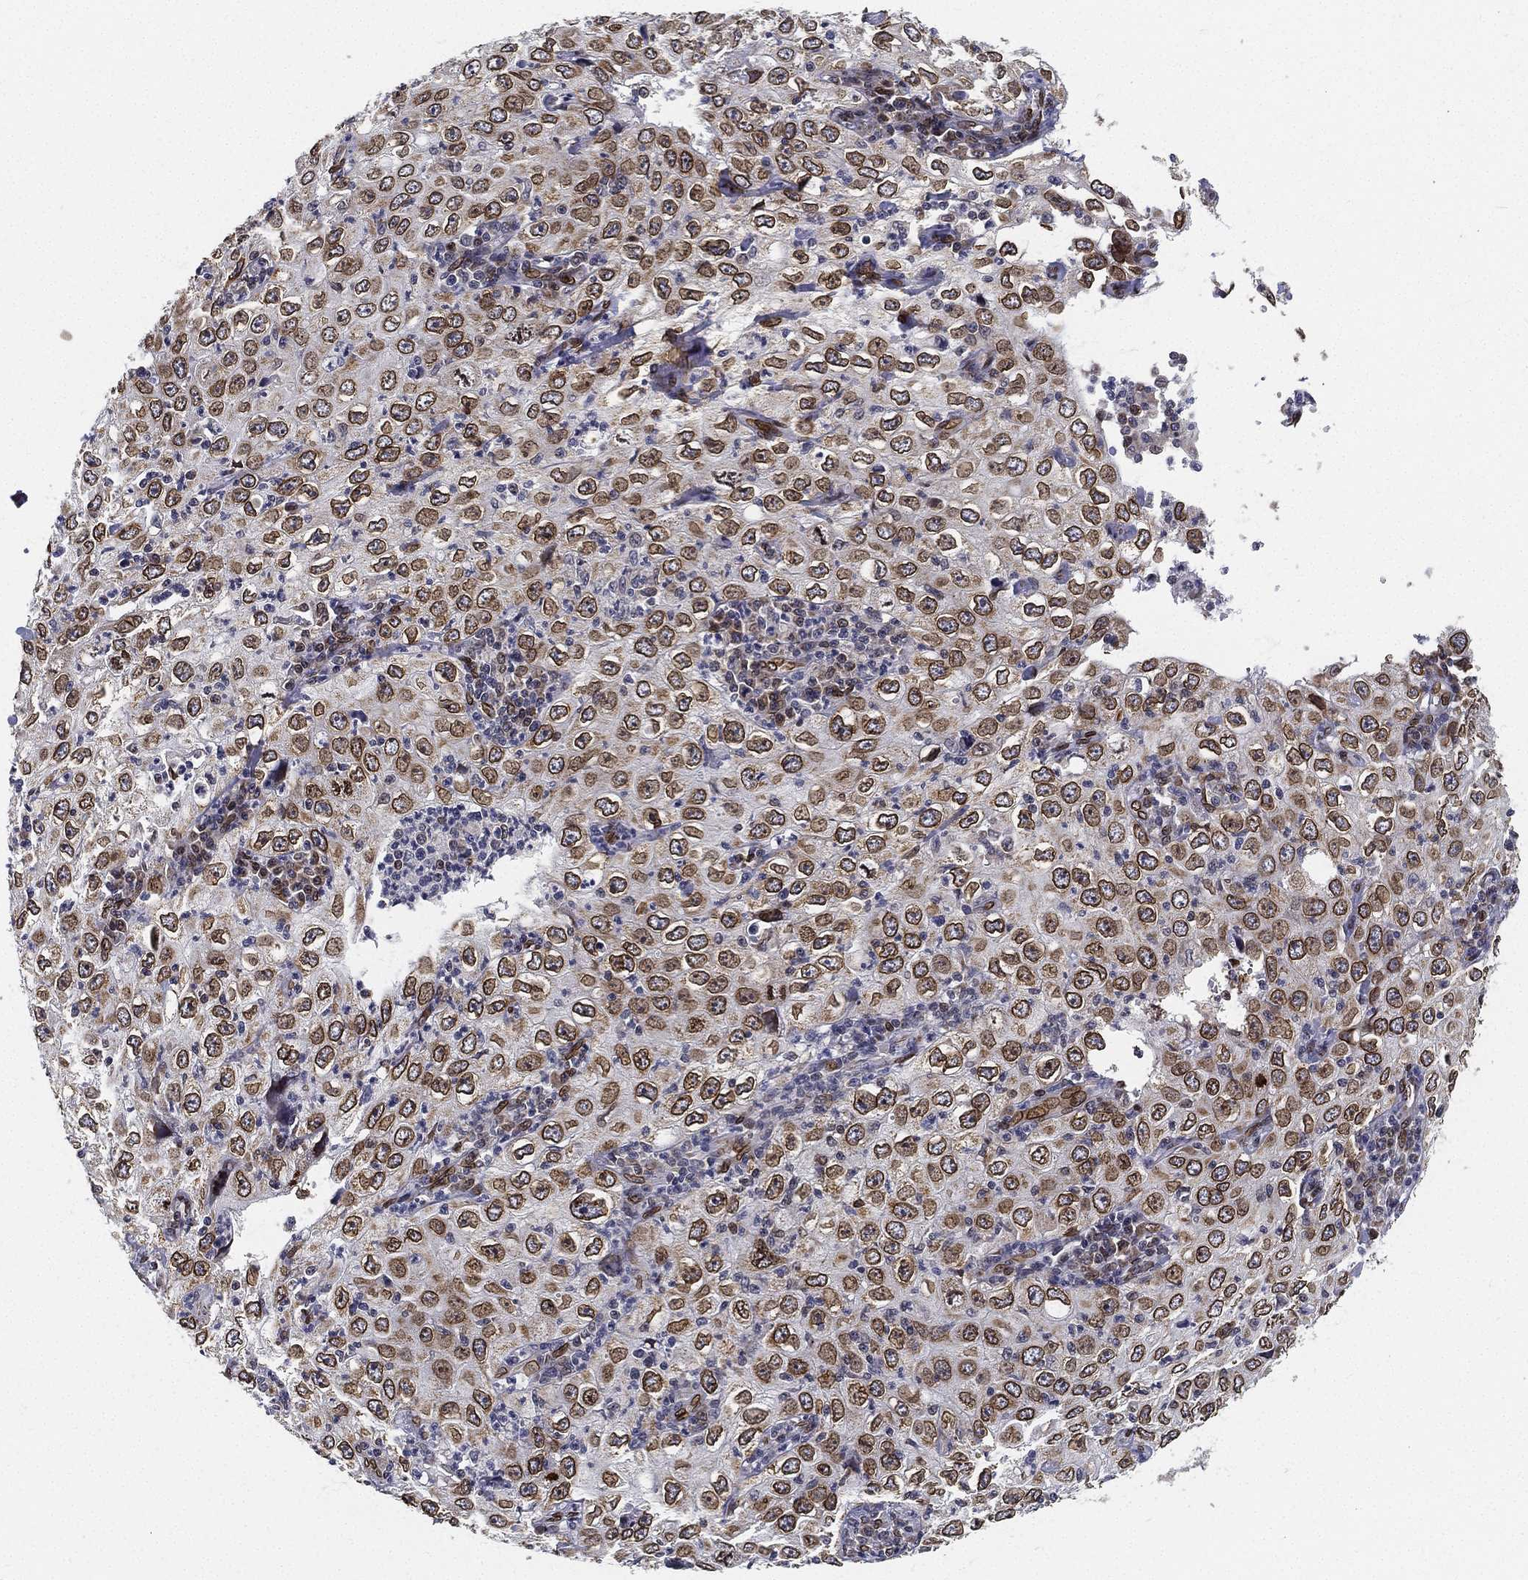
{"staining": {"intensity": "strong", "quantity": ">75%", "location": "cytoplasmic/membranous,nuclear"}, "tissue": "cervical cancer", "cell_type": "Tumor cells", "image_type": "cancer", "snomed": [{"axis": "morphology", "description": "Squamous cell carcinoma, NOS"}, {"axis": "topography", "description": "Cervix"}], "caption": "IHC histopathology image of human cervical cancer (squamous cell carcinoma) stained for a protein (brown), which demonstrates high levels of strong cytoplasmic/membranous and nuclear expression in approximately >75% of tumor cells.", "gene": "PALB2", "patient": {"sex": "female", "age": 24}}